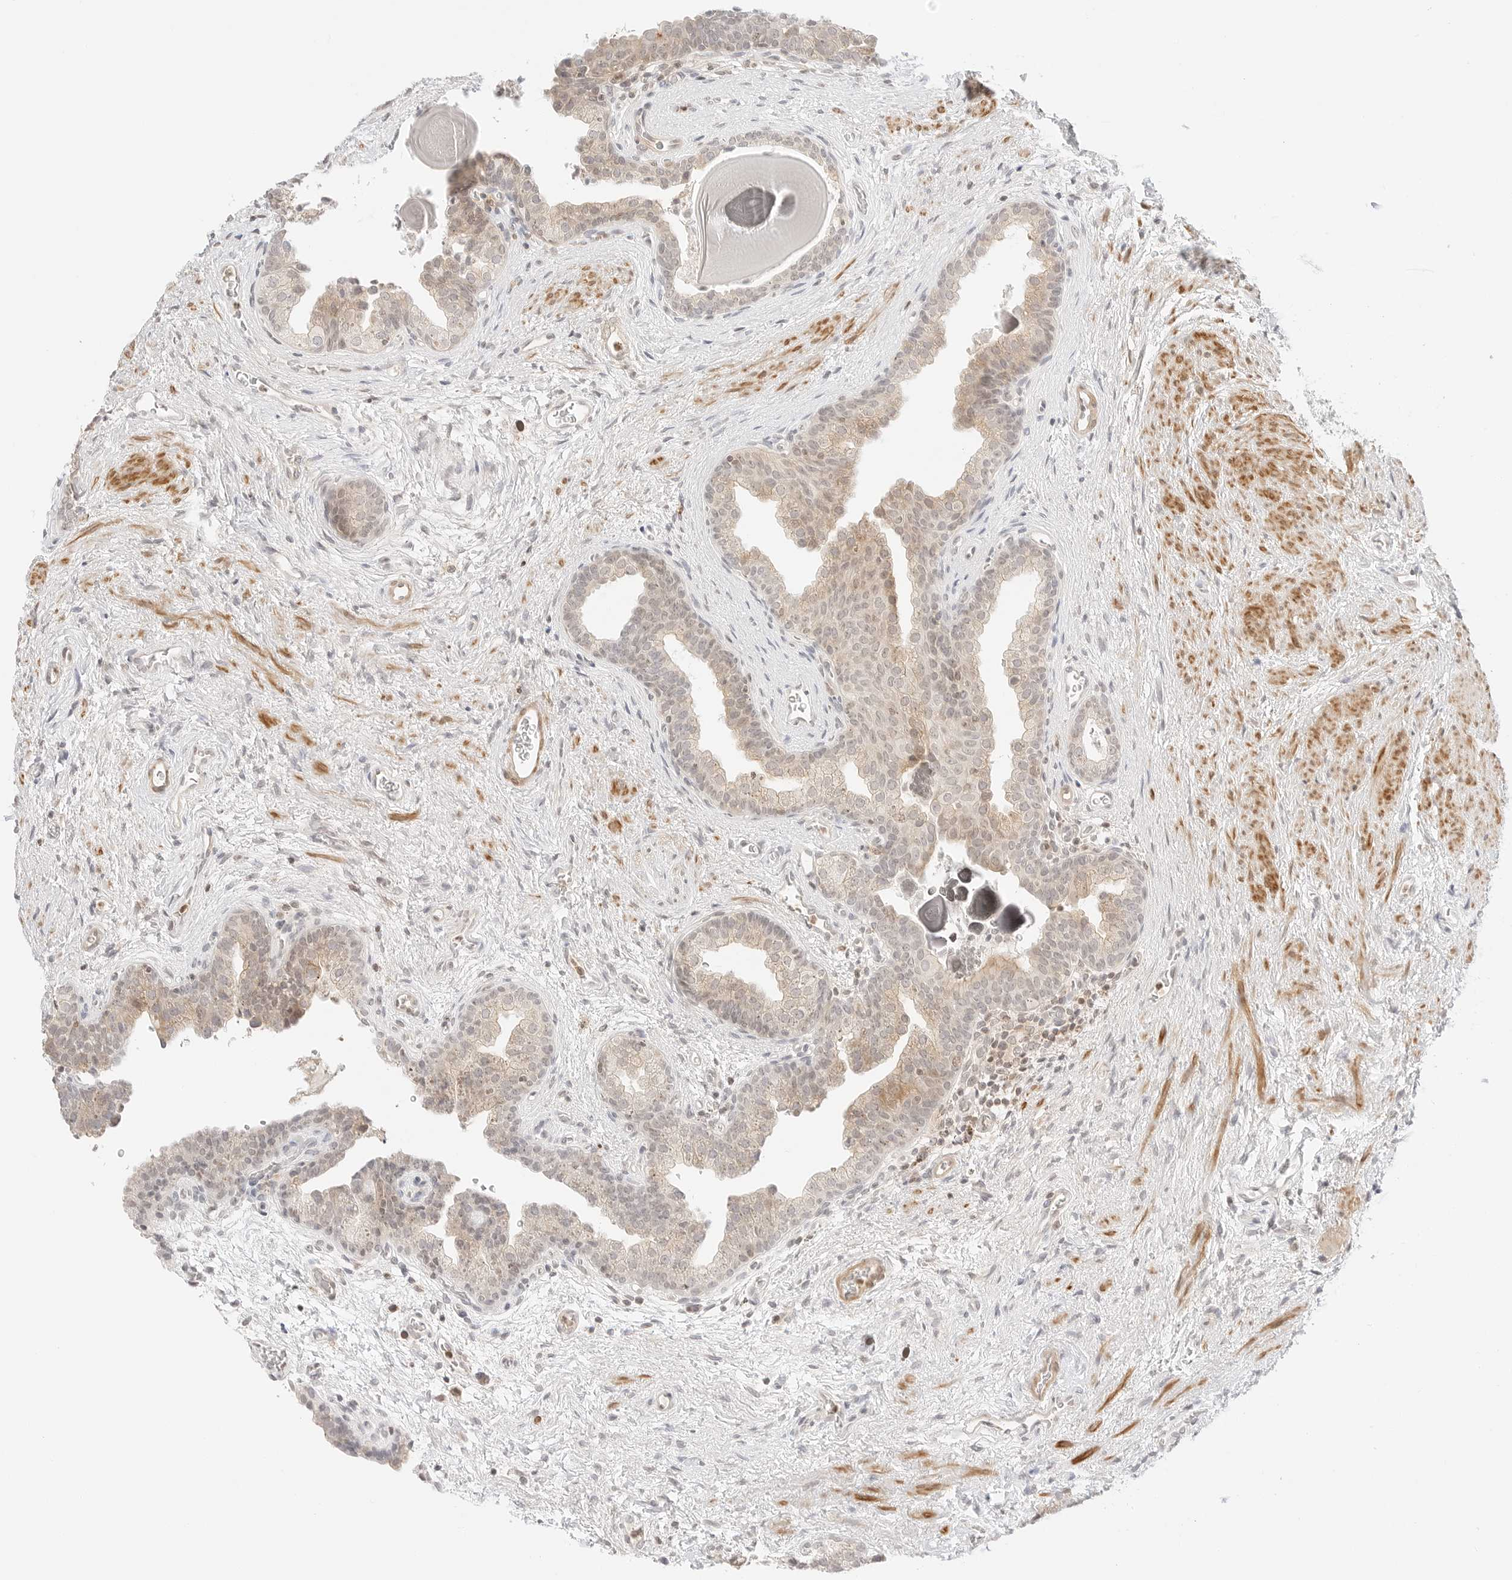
{"staining": {"intensity": "strong", "quantity": "<25%", "location": "cytoplasmic/membranous"}, "tissue": "prostate", "cell_type": "Glandular cells", "image_type": "normal", "snomed": [{"axis": "morphology", "description": "Normal tissue, NOS"}, {"axis": "topography", "description": "Prostate"}], "caption": "Immunohistochemical staining of benign human prostate reveals <25% levels of strong cytoplasmic/membranous protein positivity in approximately <25% of glandular cells. The protein is shown in brown color, while the nuclei are stained blue.", "gene": "GNAS", "patient": {"sex": "male", "age": 48}}